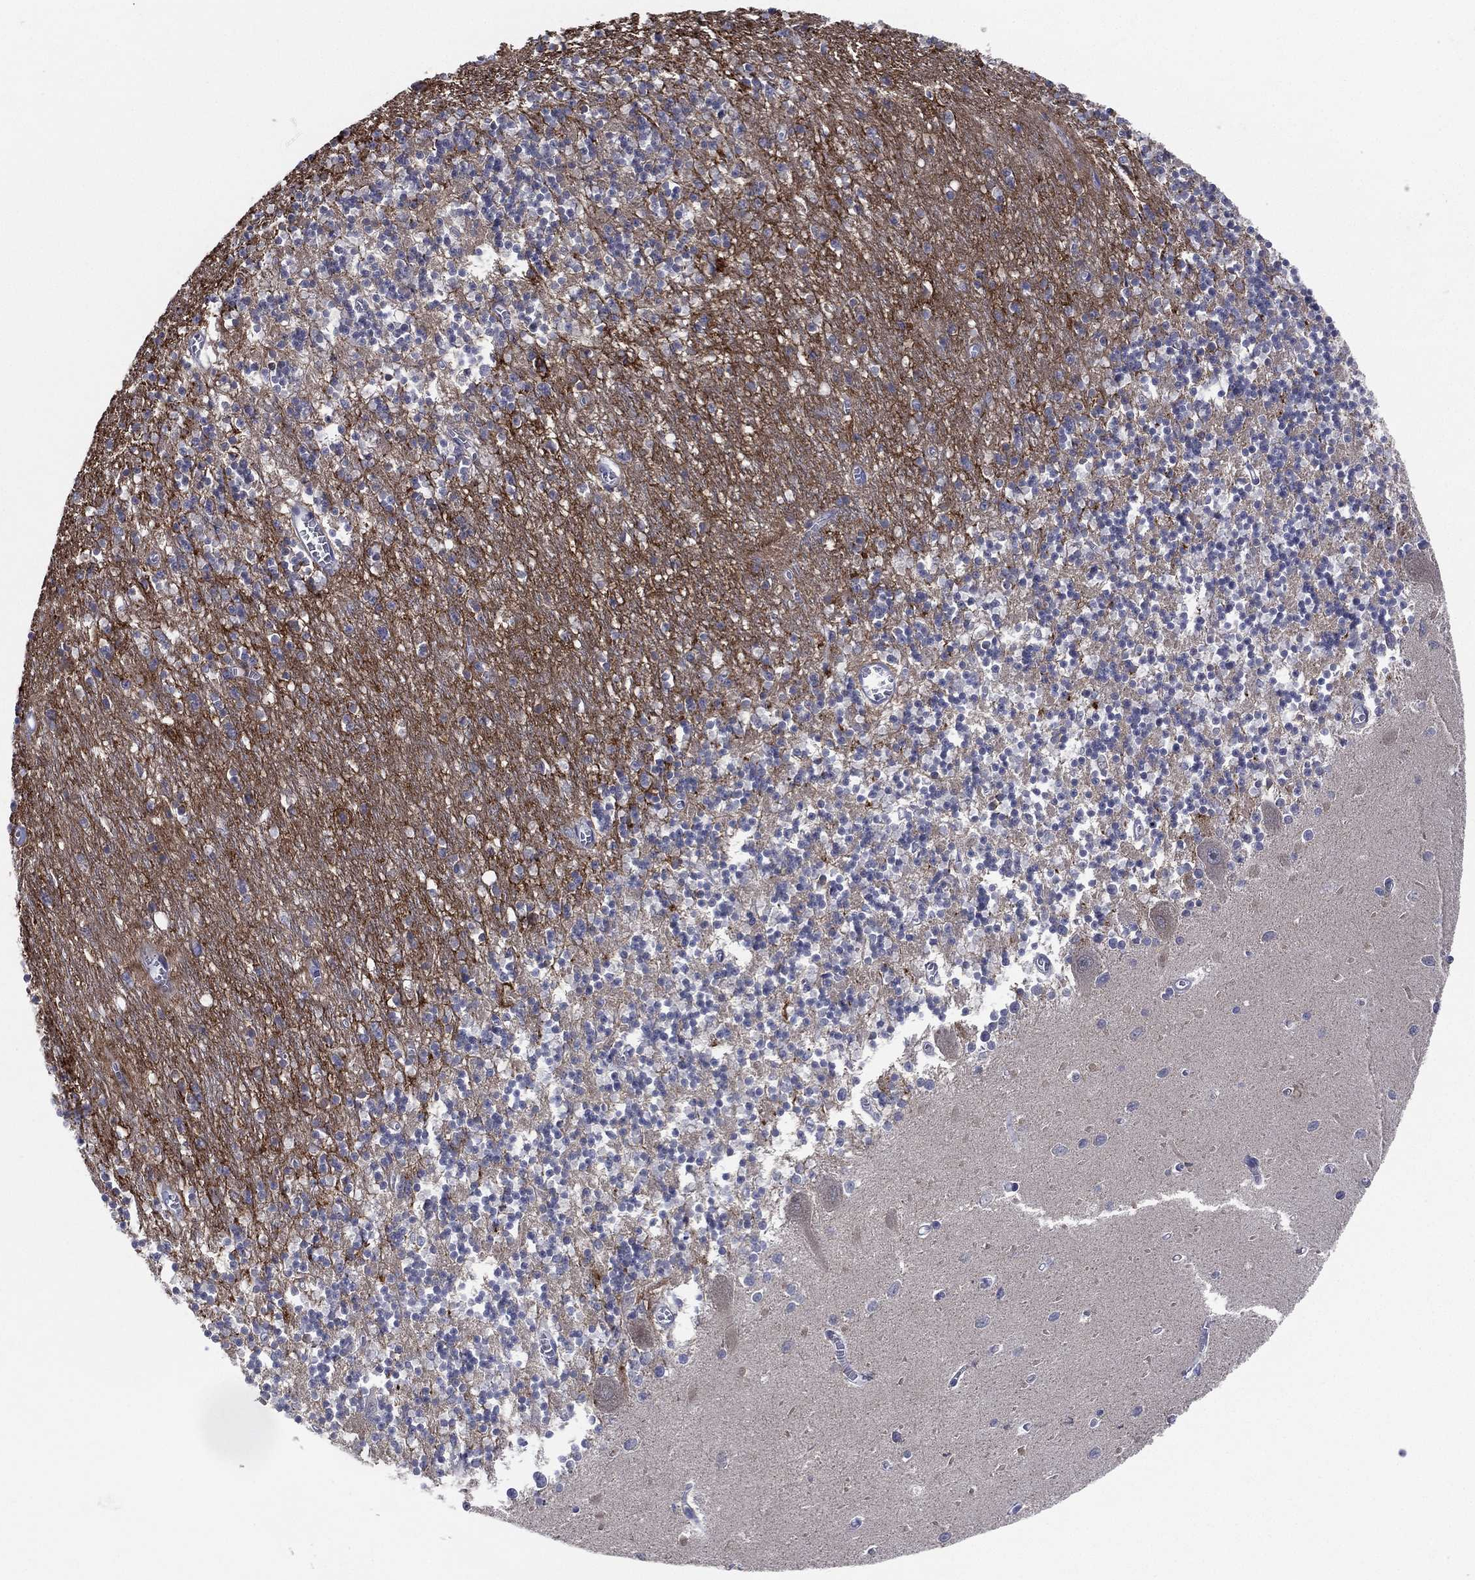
{"staining": {"intensity": "negative", "quantity": "none", "location": "none"}, "tissue": "cerebellum", "cell_type": "Cells in granular layer", "image_type": "normal", "snomed": [{"axis": "morphology", "description": "Normal tissue, NOS"}, {"axis": "topography", "description": "Cerebellum"}], "caption": "There is no significant staining in cells in granular layer of cerebellum. (DAB IHC visualized using brightfield microscopy, high magnification).", "gene": "KAT14", "patient": {"sex": "female", "age": 64}}